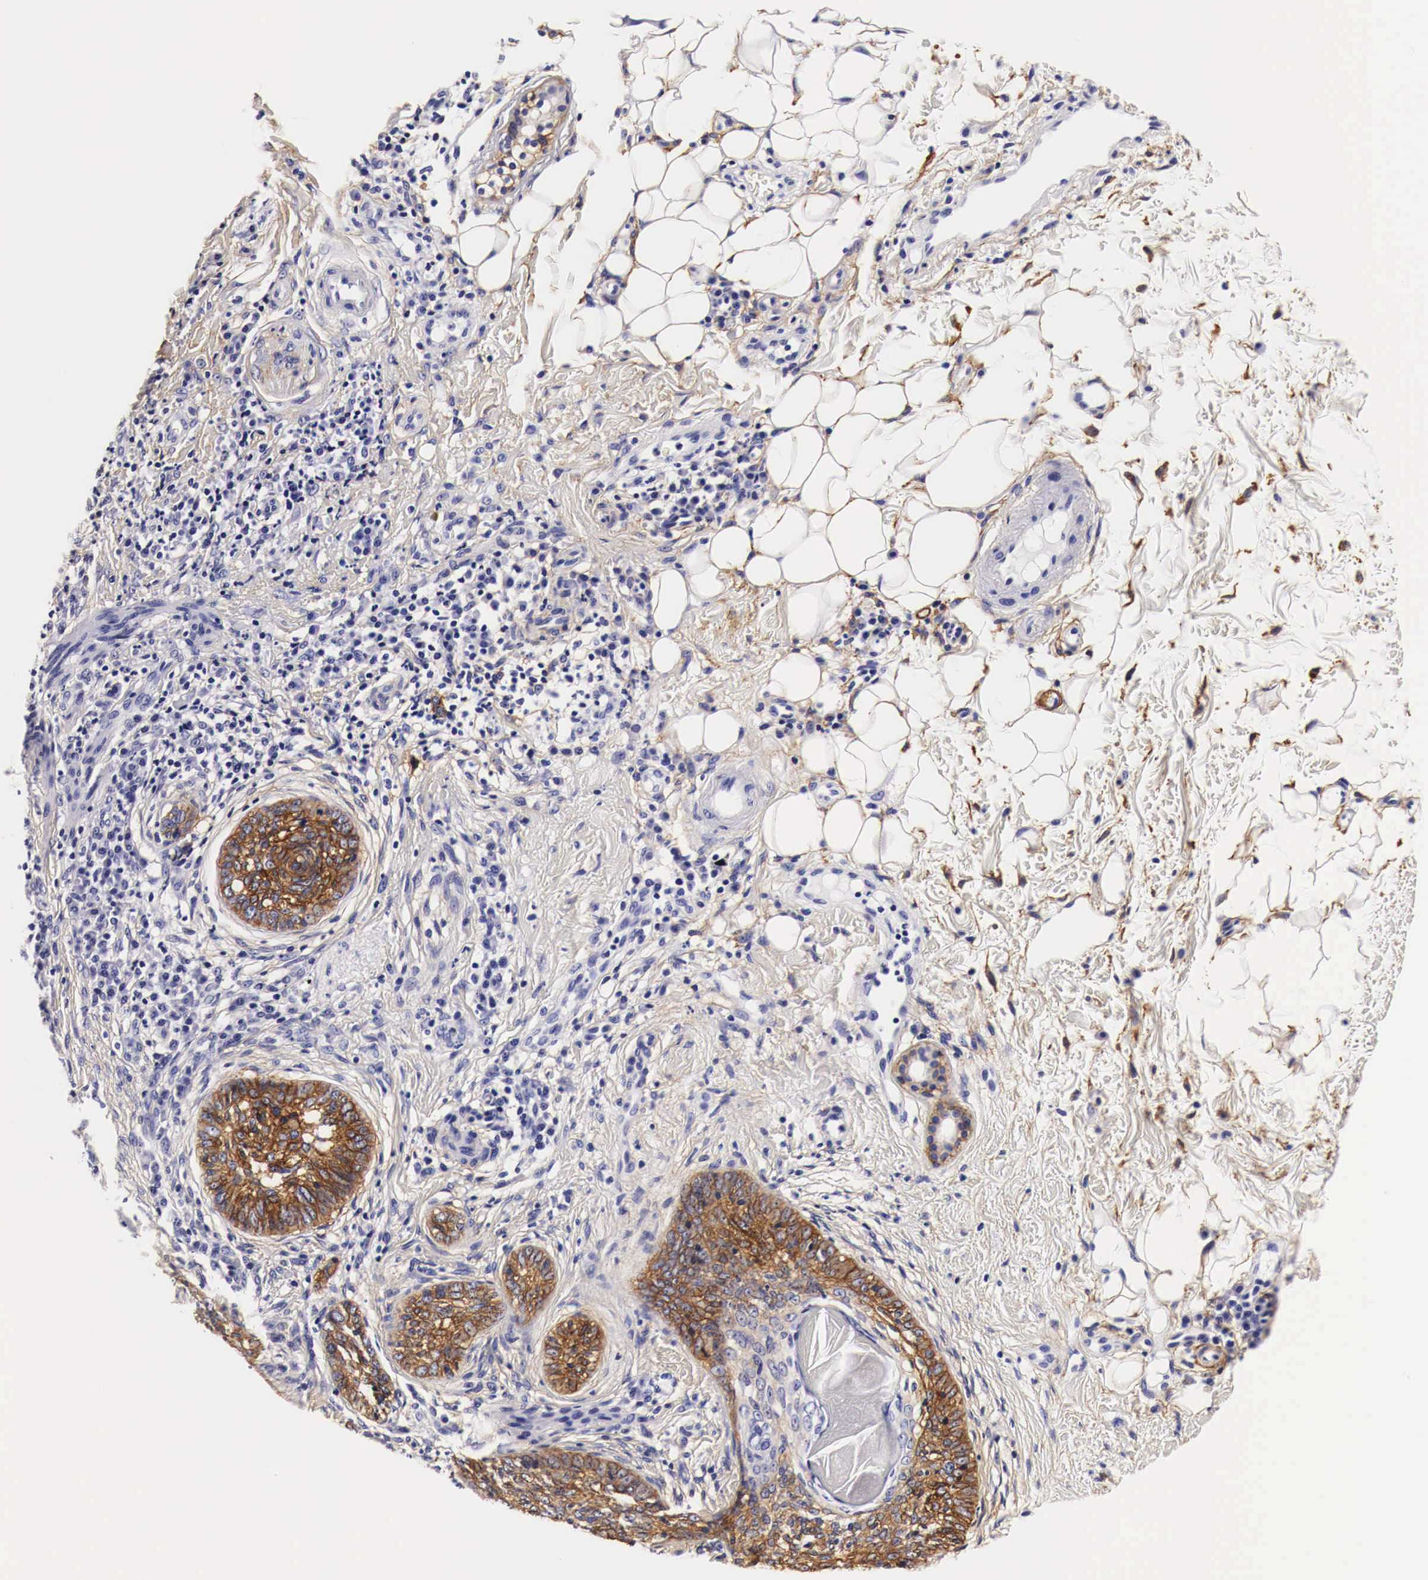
{"staining": {"intensity": "moderate", "quantity": ">75%", "location": "cytoplasmic/membranous"}, "tissue": "skin cancer", "cell_type": "Tumor cells", "image_type": "cancer", "snomed": [{"axis": "morphology", "description": "Basal cell carcinoma"}, {"axis": "topography", "description": "Skin"}], "caption": "Protein staining of skin cancer (basal cell carcinoma) tissue exhibits moderate cytoplasmic/membranous positivity in about >75% of tumor cells.", "gene": "EGFR", "patient": {"sex": "male", "age": 89}}